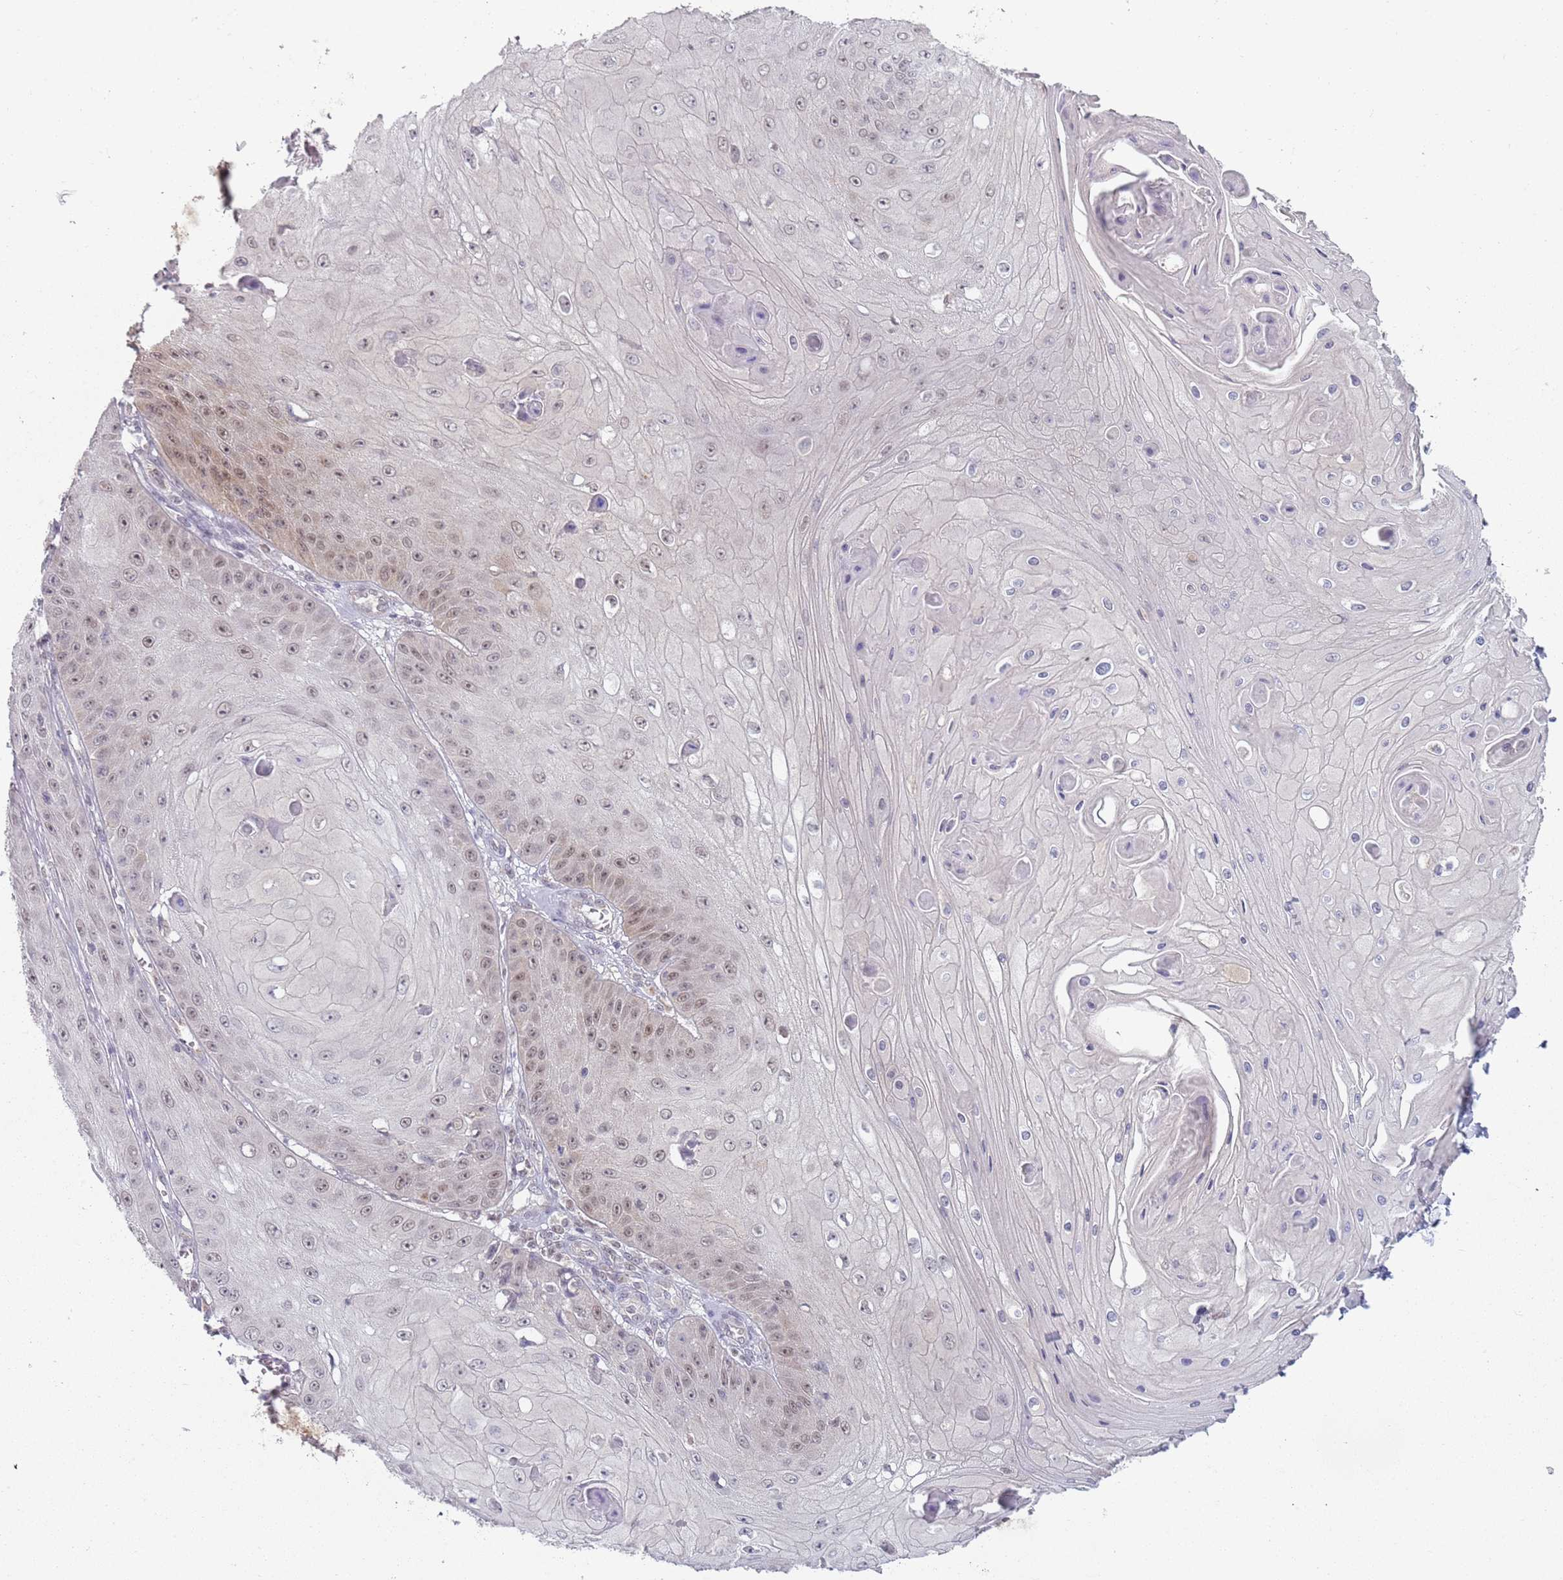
{"staining": {"intensity": "moderate", "quantity": "25%-75%", "location": "nuclear"}, "tissue": "skin cancer", "cell_type": "Tumor cells", "image_type": "cancer", "snomed": [{"axis": "morphology", "description": "Squamous cell carcinoma, NOS"}, {"axis": "topography", "description": "Skin"}], "caption": "Immunohistochemistry (IHC) histopathology image of squamous cell carcinoma (skin) stained for a protein (brown), which demonstrates medium levels of moderate nuclear expression in about 25%-75% of tumor cells.", "gene": "SMARCAL1", "patient": {"sex": "male", "age": 70}}